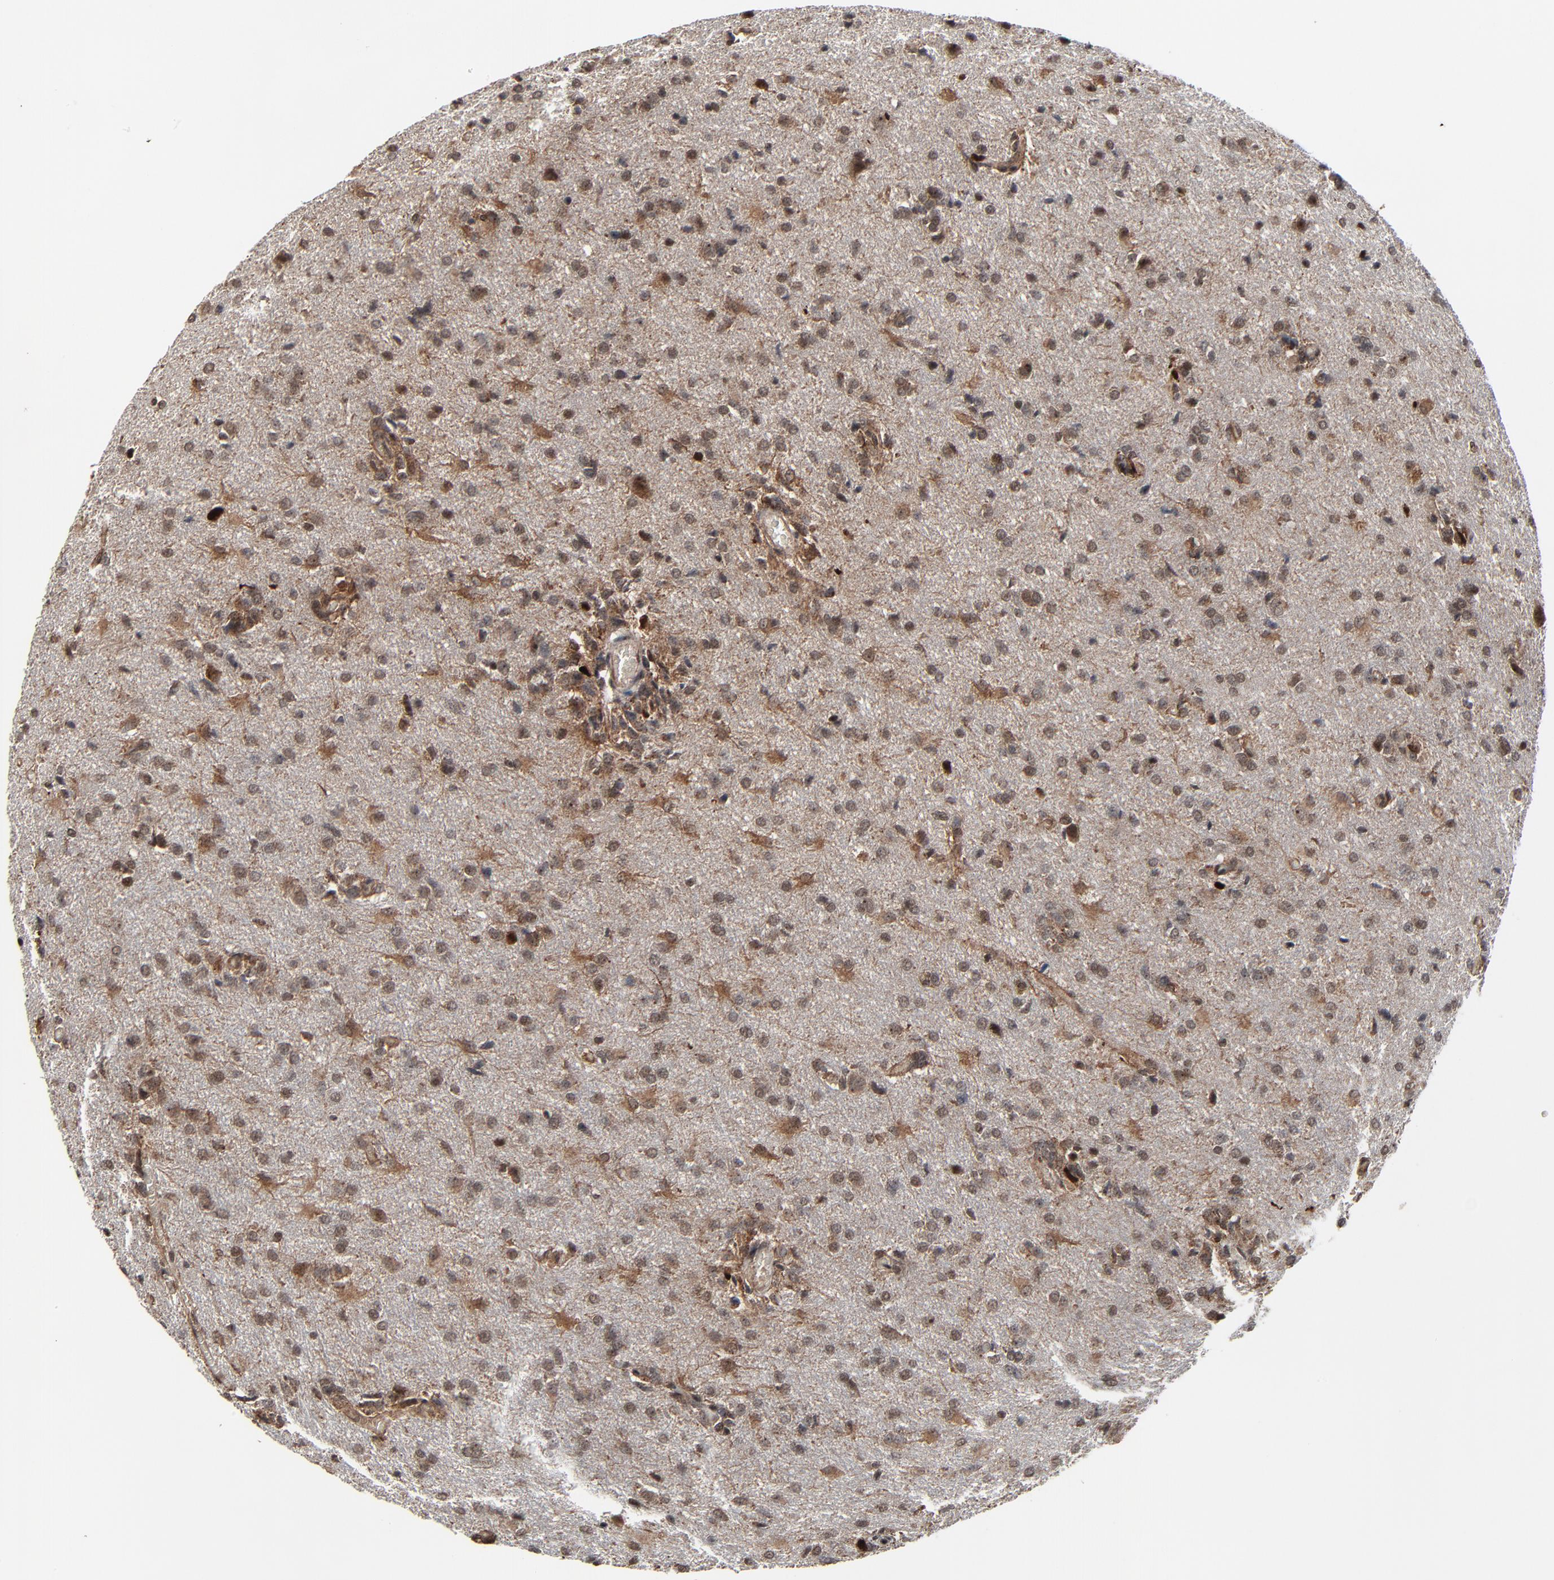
{"staining": {"intensity": "moderate", "quantity": ">75%", "location": "cytoplasmic/membranous,nuclear"}, "tissue": "glioma", "cell_type": "Tumor cells", "image_type": "cancer", "snomed": [{"axis": "morphology", "description": "Glioma, malignant, High grade"}, {"axis": "topography", "description": "Brain"}], "caption": "Immunohistochemical staining of human glioma reveals moderate cytoplasmic/membranous and nuclear protein positivity in approximately >75% of tumor cells.", "gene": "RHOJ", "patient": {"sex": "male", "age": 68}}